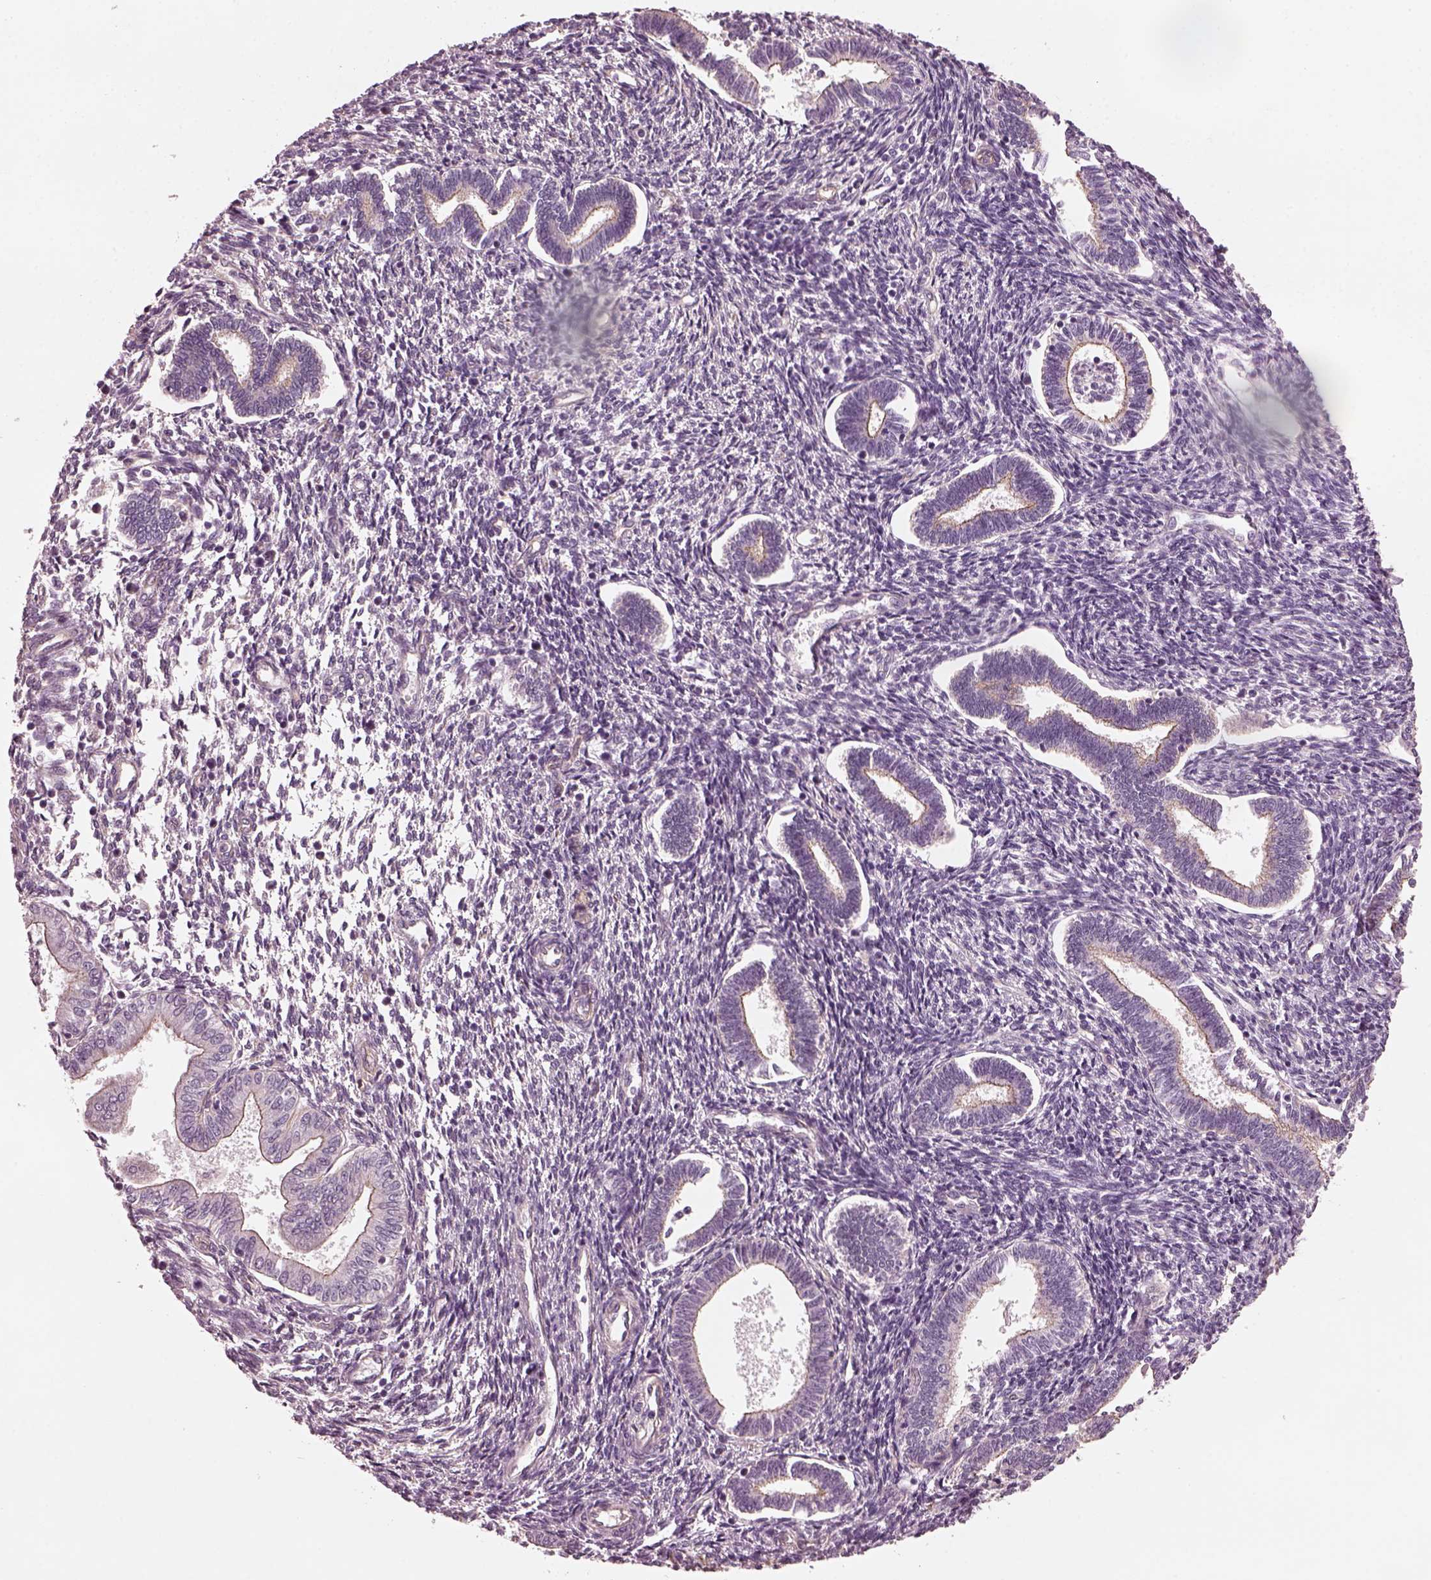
{"staining": {"intensity": "negative", "quantity": "none", "location": "none"}, "tissue": "endometrium", "cell_type": "Cells in endometrial stroma", "image_type": "normal", "snomed": [{"axis": "morphology", "description": "Normal tissue, NOS"}, {"axis": "topography", "description": "Endometrium"}], "caption": "Immunohistochemical staining of benign human endometrium demonstrates no significant expression in cells in endometrial stroma.", "gene": "ODAD1", "patient": {"sex": "female", "age": 42}}